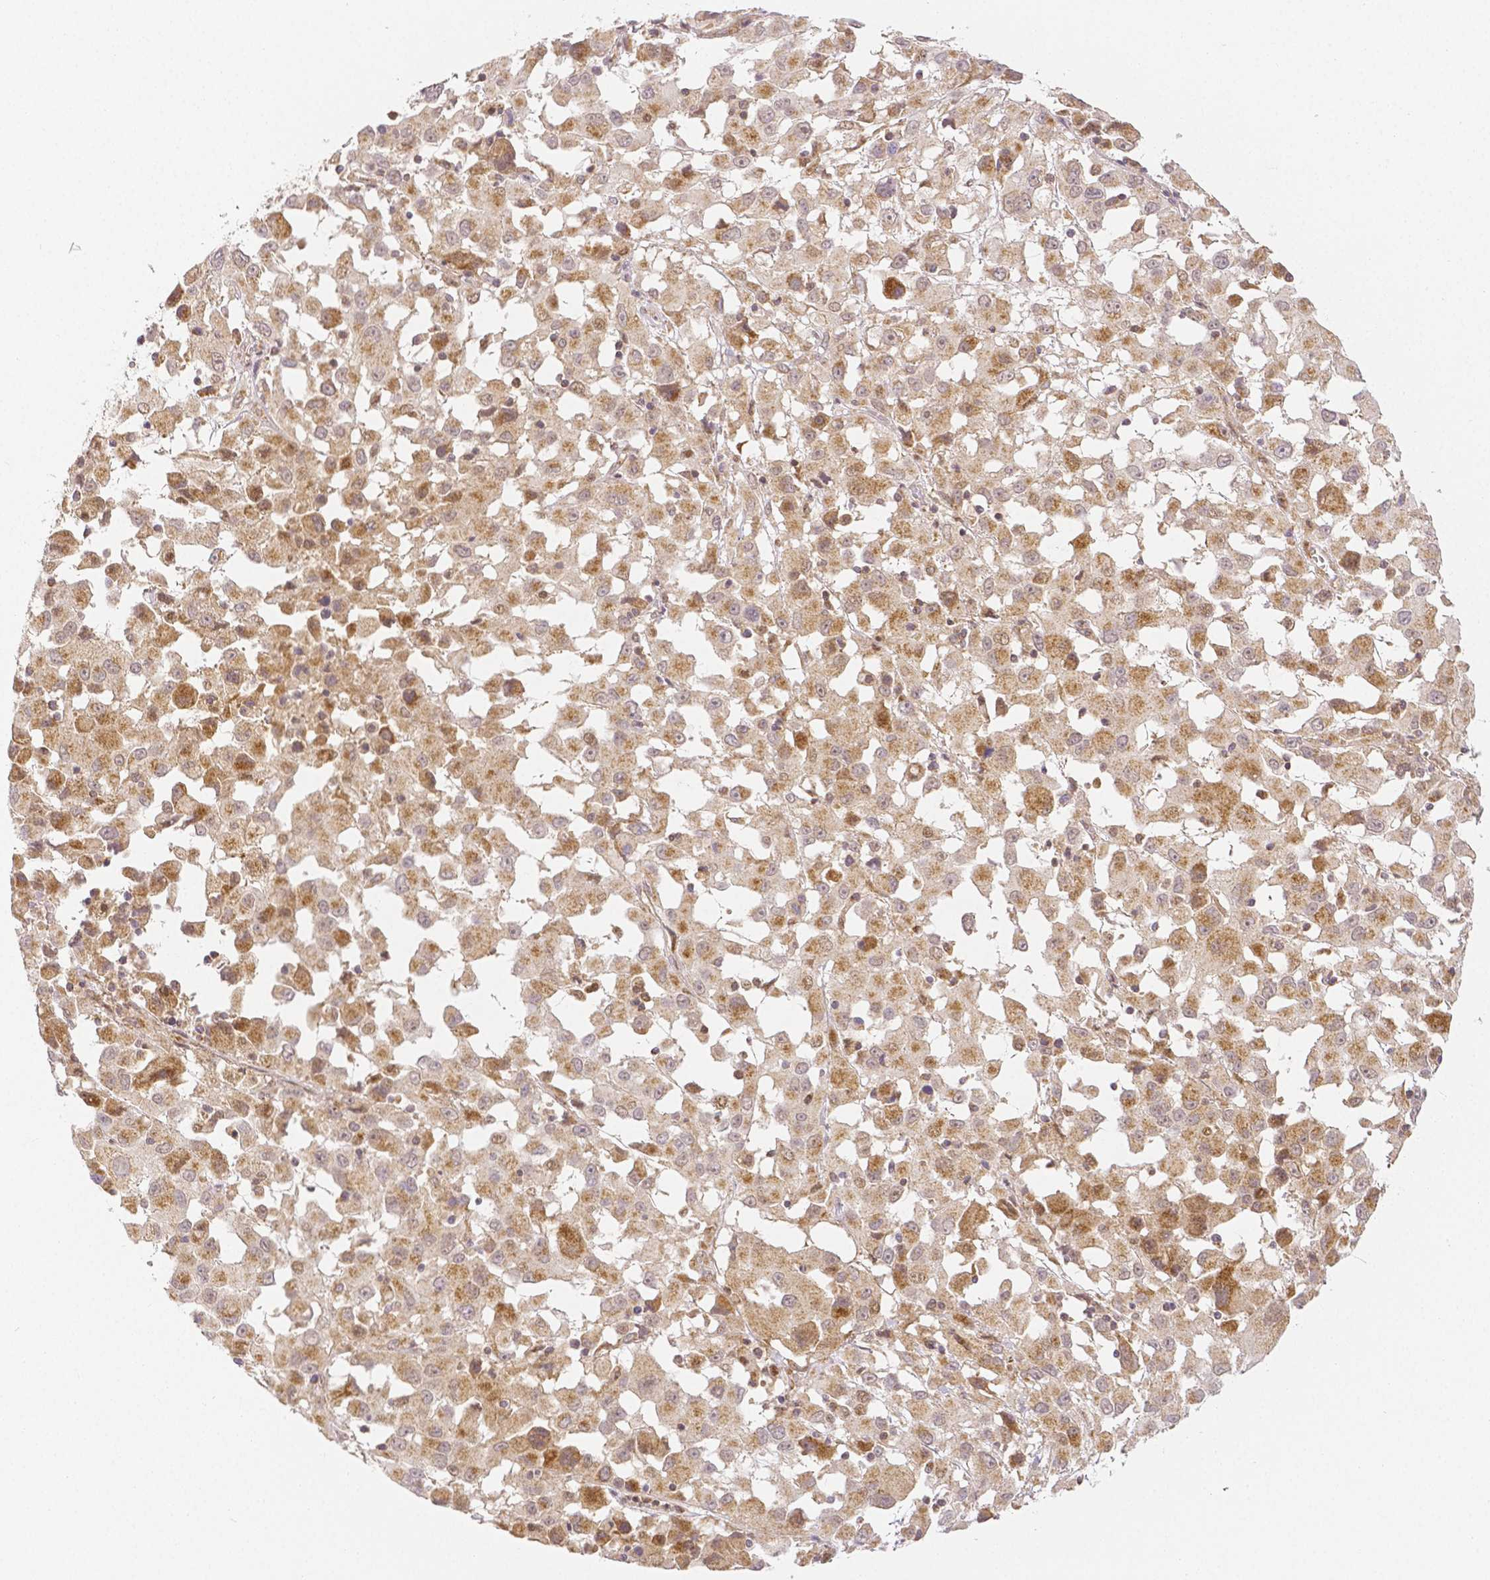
{"staining": {"intensity": "moderate", "quantity": "25%-75%", "location": "cytoplasmic/membranous,nuclear"}, "tissue": "melanoma", "cell_type": "Tumor cells", "image_type": "cancer", "snomed": [{"axis": "morphology", "description": "Malignant melanoma, Metastatic site"}, {"axis": "topography", "description": "Soft tissue"}], "caption": "Immunohistochemical staining of malignant melanoma (metastatic site) shows medium levels of moderate cytoplasmic/membranous and nuclear protein expression in about 25%-75% of tumor cells.", "gene": "RHOT1", "patient": {"sex": "male", "age": 50}}